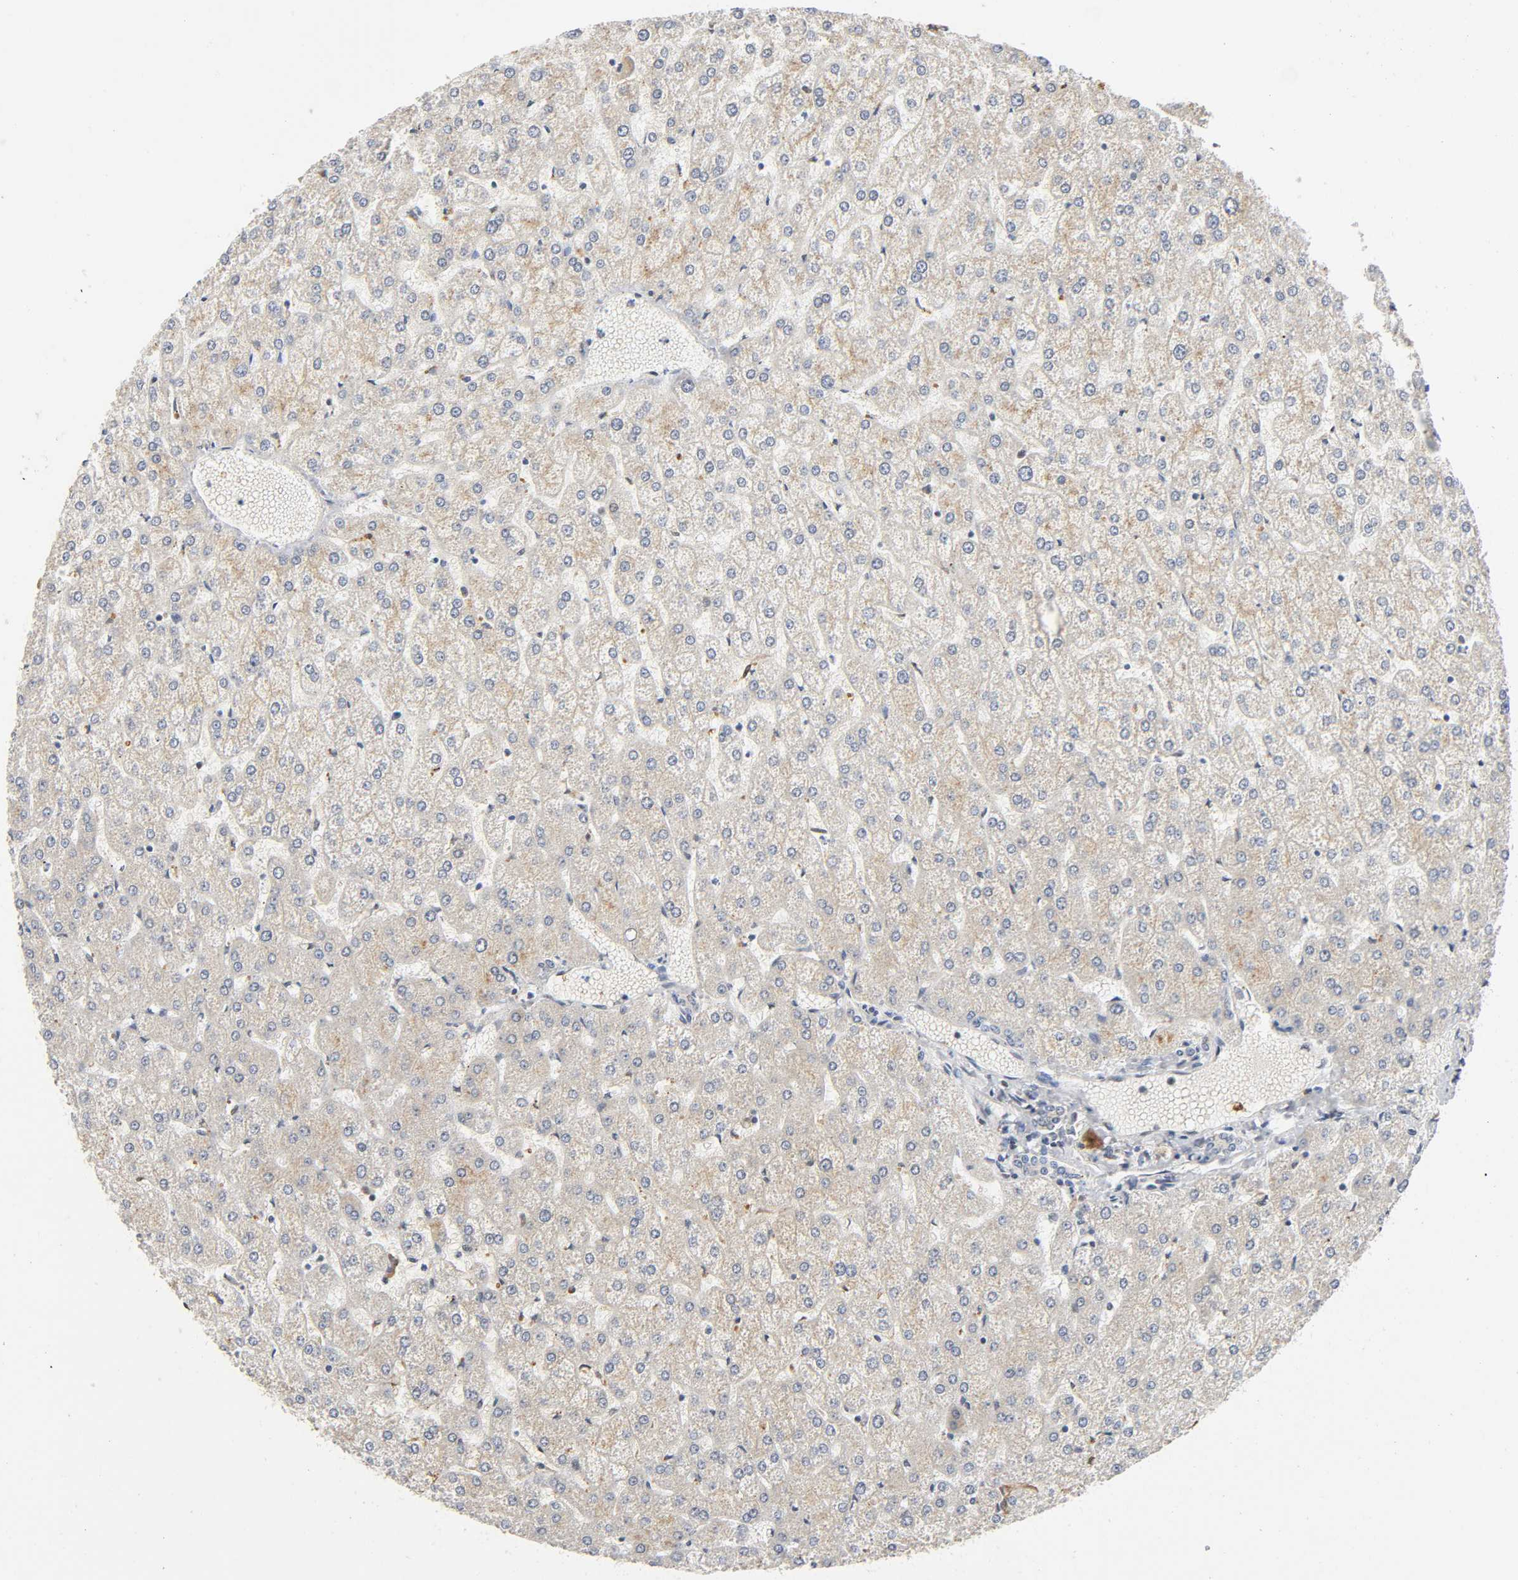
{"staining": {"intensity": "negative", "quantity": "none", "location": "none"}, "tissue": "liver", "cell_type": "Cholangiocytes", "image_type": "normal", "snomed": [{"axis": "morphology", "description": "Normal tissue, NOS"}, {"axis": "topography", "description": "Liver"}], "caption": "Image shows no significant protein staining in cholangiocytes of unremarkable liver. The staining is performed using DAB brown chromogen with nuclei counter-stained in using hematoxylin.", "gene": "KAT2B", "patient": {"sex": "female", "age": 32}}